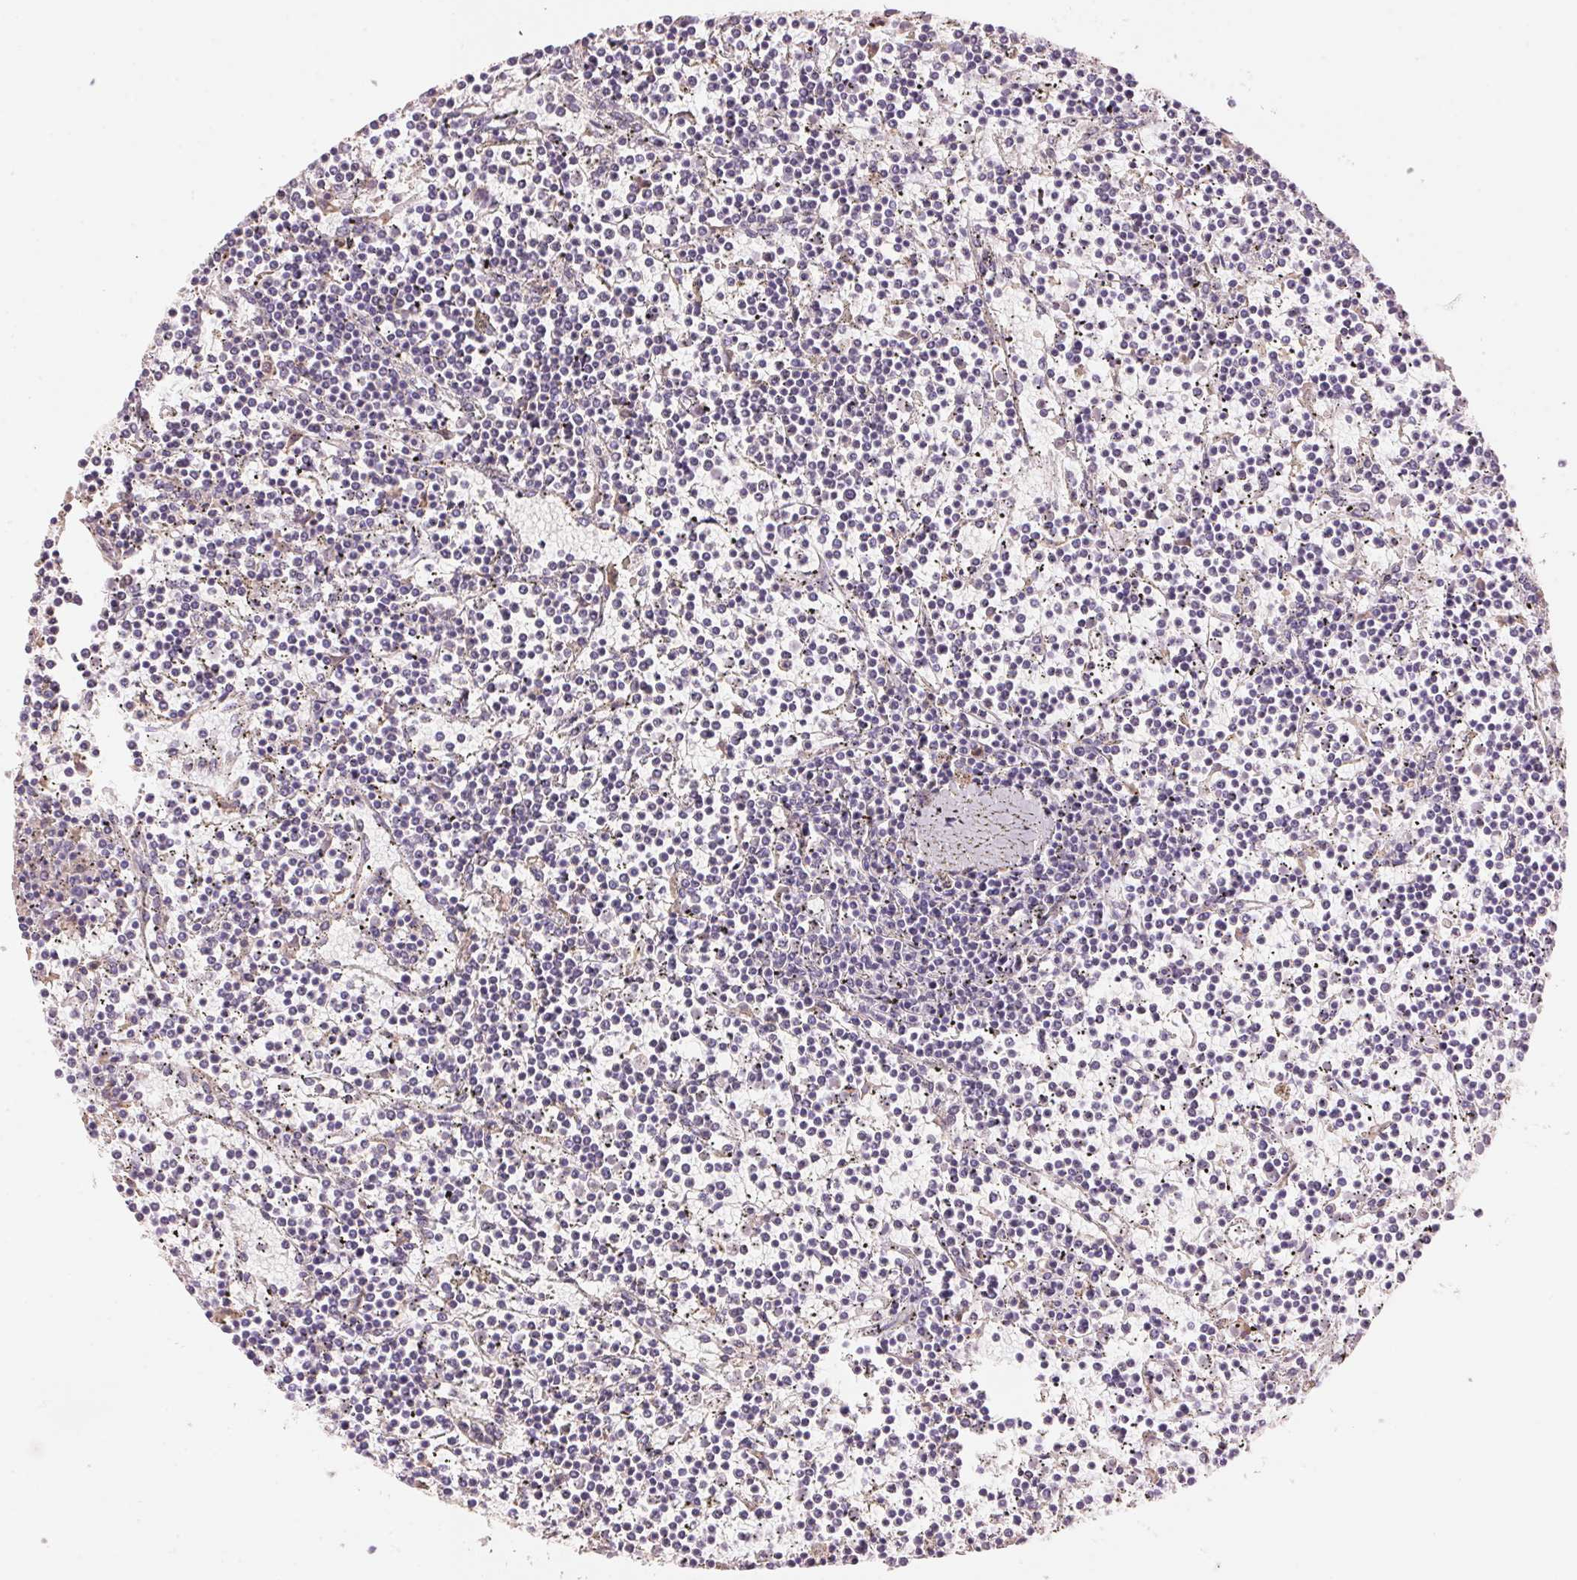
{"staining": {"intensity": "negative", "quantity": "none", "location": "none"}, "tissue": "lymphoma", "cell_type": "Tumor cells", "image_type": "cancer", "snomed": [{"axis": "morphology", "description": "Malignant lymphoma, non-Hodgkin's type, Low grade"}, {"axis": "topography", "description": "Spleen"}], "caption": "This is a micrograph of immunohistochemistry (IHC) staining of lymphoma, which shows no positivity in tumor cells.", "gene": "LYZL6", "patient": {"sex": "female", "age": 19}}